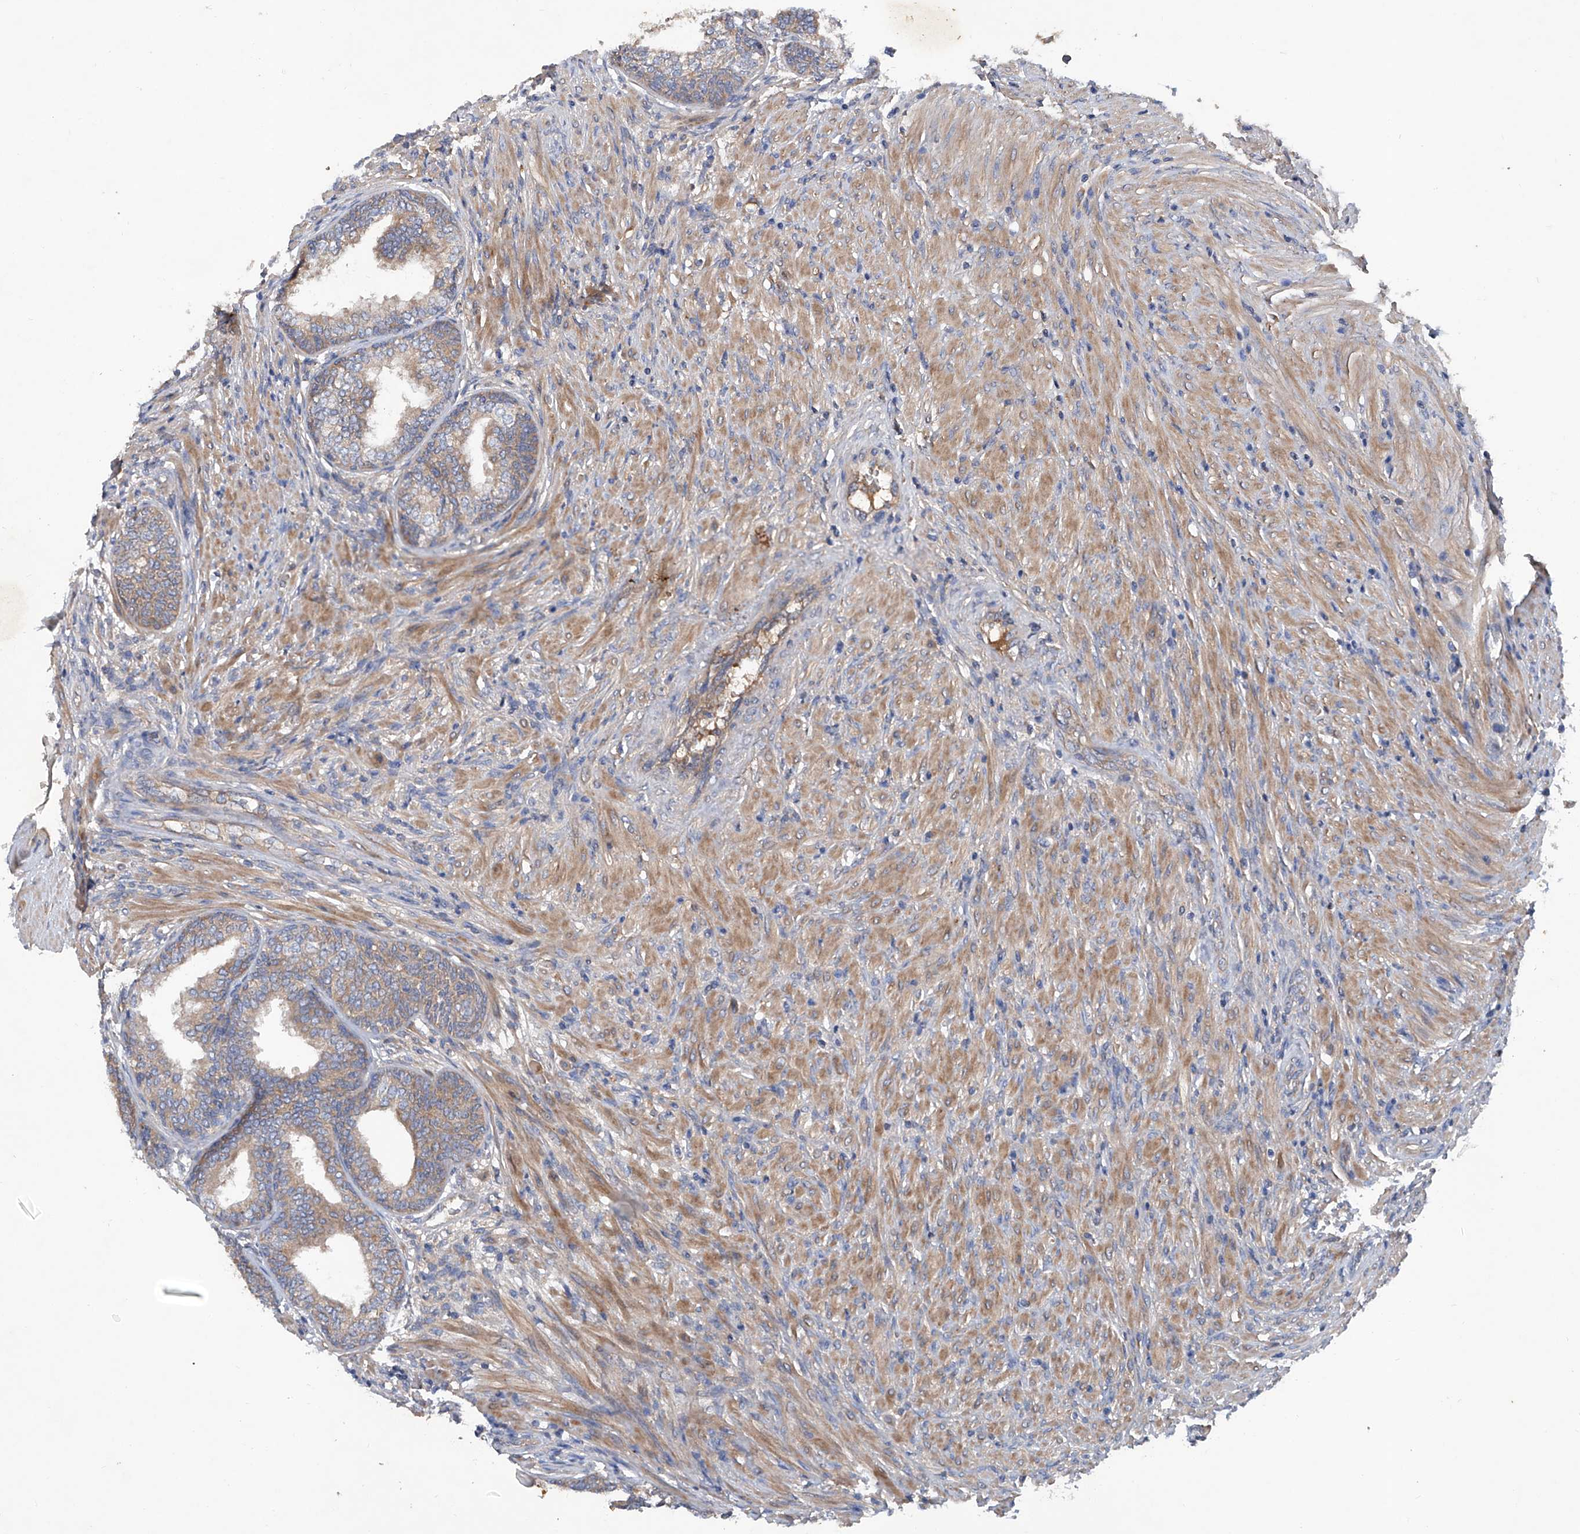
{"staining": {"intensity": "moderate", "quantity": "25%-75%", "location": "cytoplasmic/membranous"}, "tissue": "prostate", "cell_type": "Glandular cells", "image_type": "normal", "snomed": [{"axis": "morphology", "description": "Normal tissue, NOS"}, {"axis": "topography", "description": "Prostate"}], "caption": "Normal prostate was stained to show a protein in brown. There is medium levels of moderate cytoplasmic/membranous expression in about 25%-75% of glandular cells.", "gene": "ASCC3", "patient": {"sex": "male", "age": 76}}